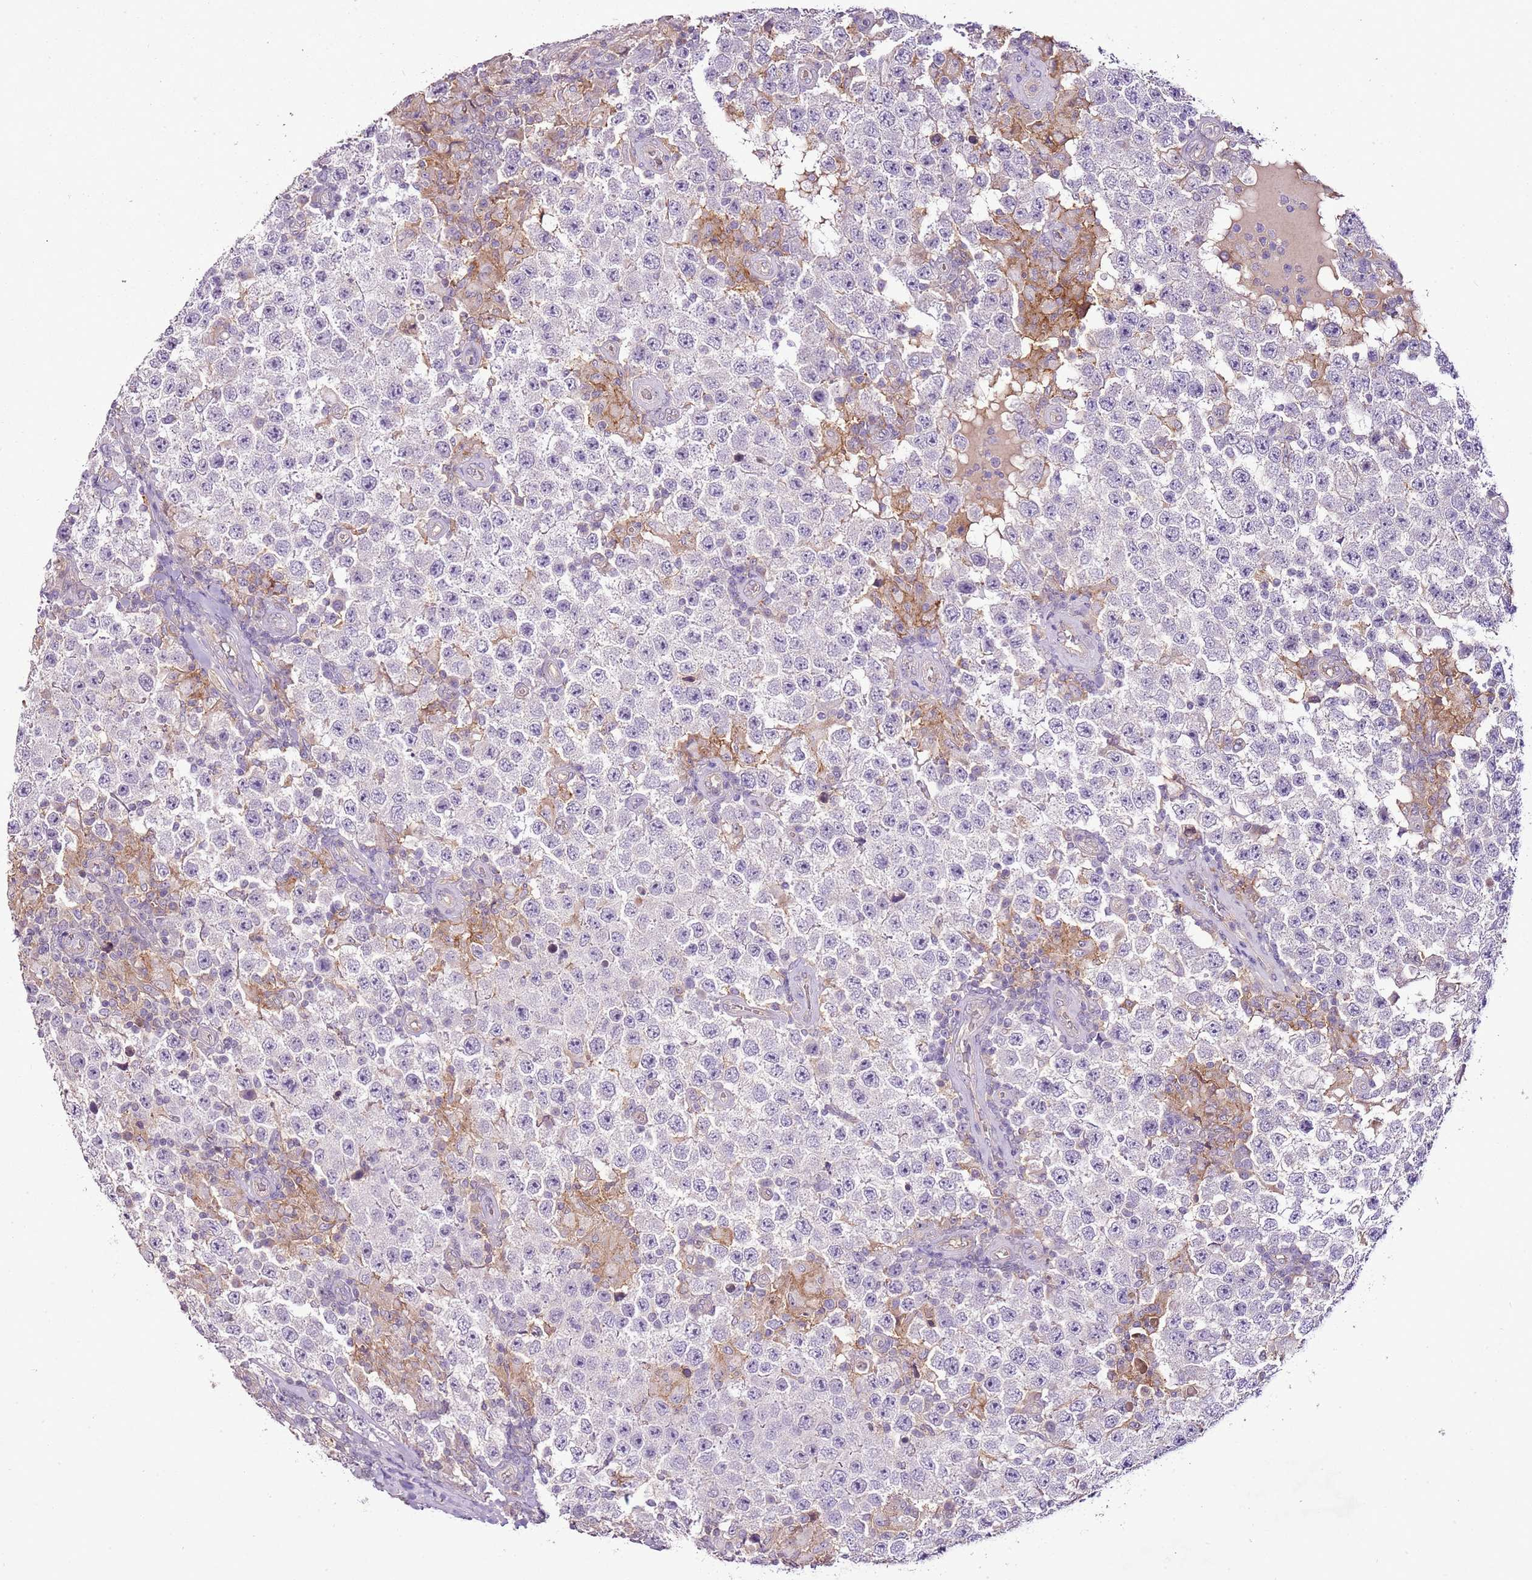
{"staining": {"intensity": "negative", "quantity": "none", "location": "none"}, "tissue": "testis cancer", "cell_type": "Tumor cells", "image_type": "cancer", "snomed": [{"axis": "morphology", "description": "Normal tissue, NOS"}, {"axis": "morphology", "description": "Urothelial carcinoma, High grade"}, {"axis": "morphology", "description": "Seminoma, NOS"}, {"axis": "morphology", "description": "Carcinoma, Embryonal, NOS"}, {"axis": "topography", "description": "Urinary bladder"}, {"axis": "topography", "description": "Testis"}], "caption": "High magnification brightfield microscopy of testis cancer (embryonal carcinoma) stained with DAB (brown) and counterstained with hematoxylin (blue): tumor cells show no significant staining.", "gene": "CMKLR1", "patient": {"sex": "male", "age": 41}}